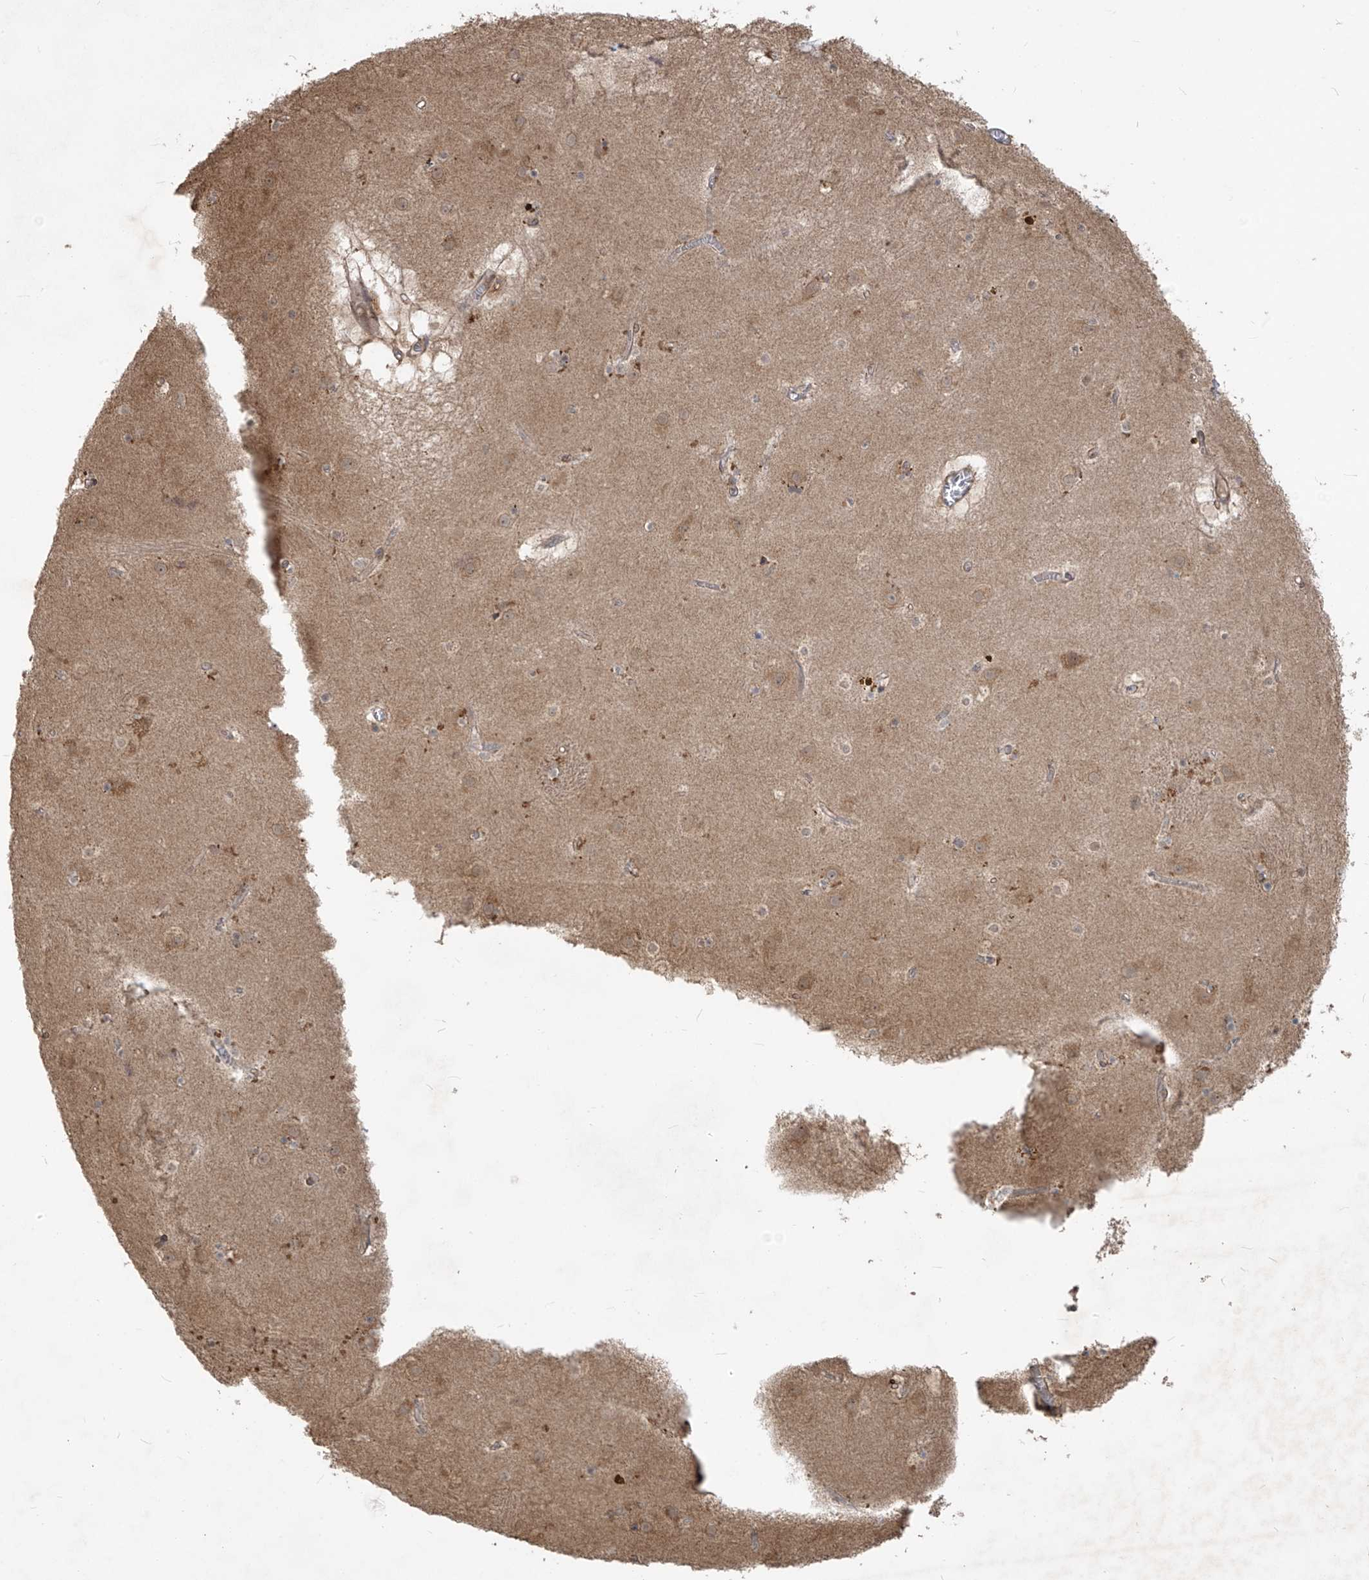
{"staining": {"intensity": "weak", "quantity": "<25%", "location": "cytoplasmic/membranous"}, "tissue": "caudate", "cell_type": "Glial cells", "image_type": "normal", "snomed": [{"axis": "morphology", "description": "Normal tissue, NOS"}, {"axis": "topography", "description": "Lateral ventricle wall"}], "caption": "Photomicrograph shows no significant protein expression in glial cells of unremarkable caudate. The staining was performed using DAB to visualize the protein expression in brown, while the nuclei were stained in blue with hematoxylin (Magnification: 20x).", "gene": "PLEKHM3", "patient": {"sex": "male", "age": 70}}